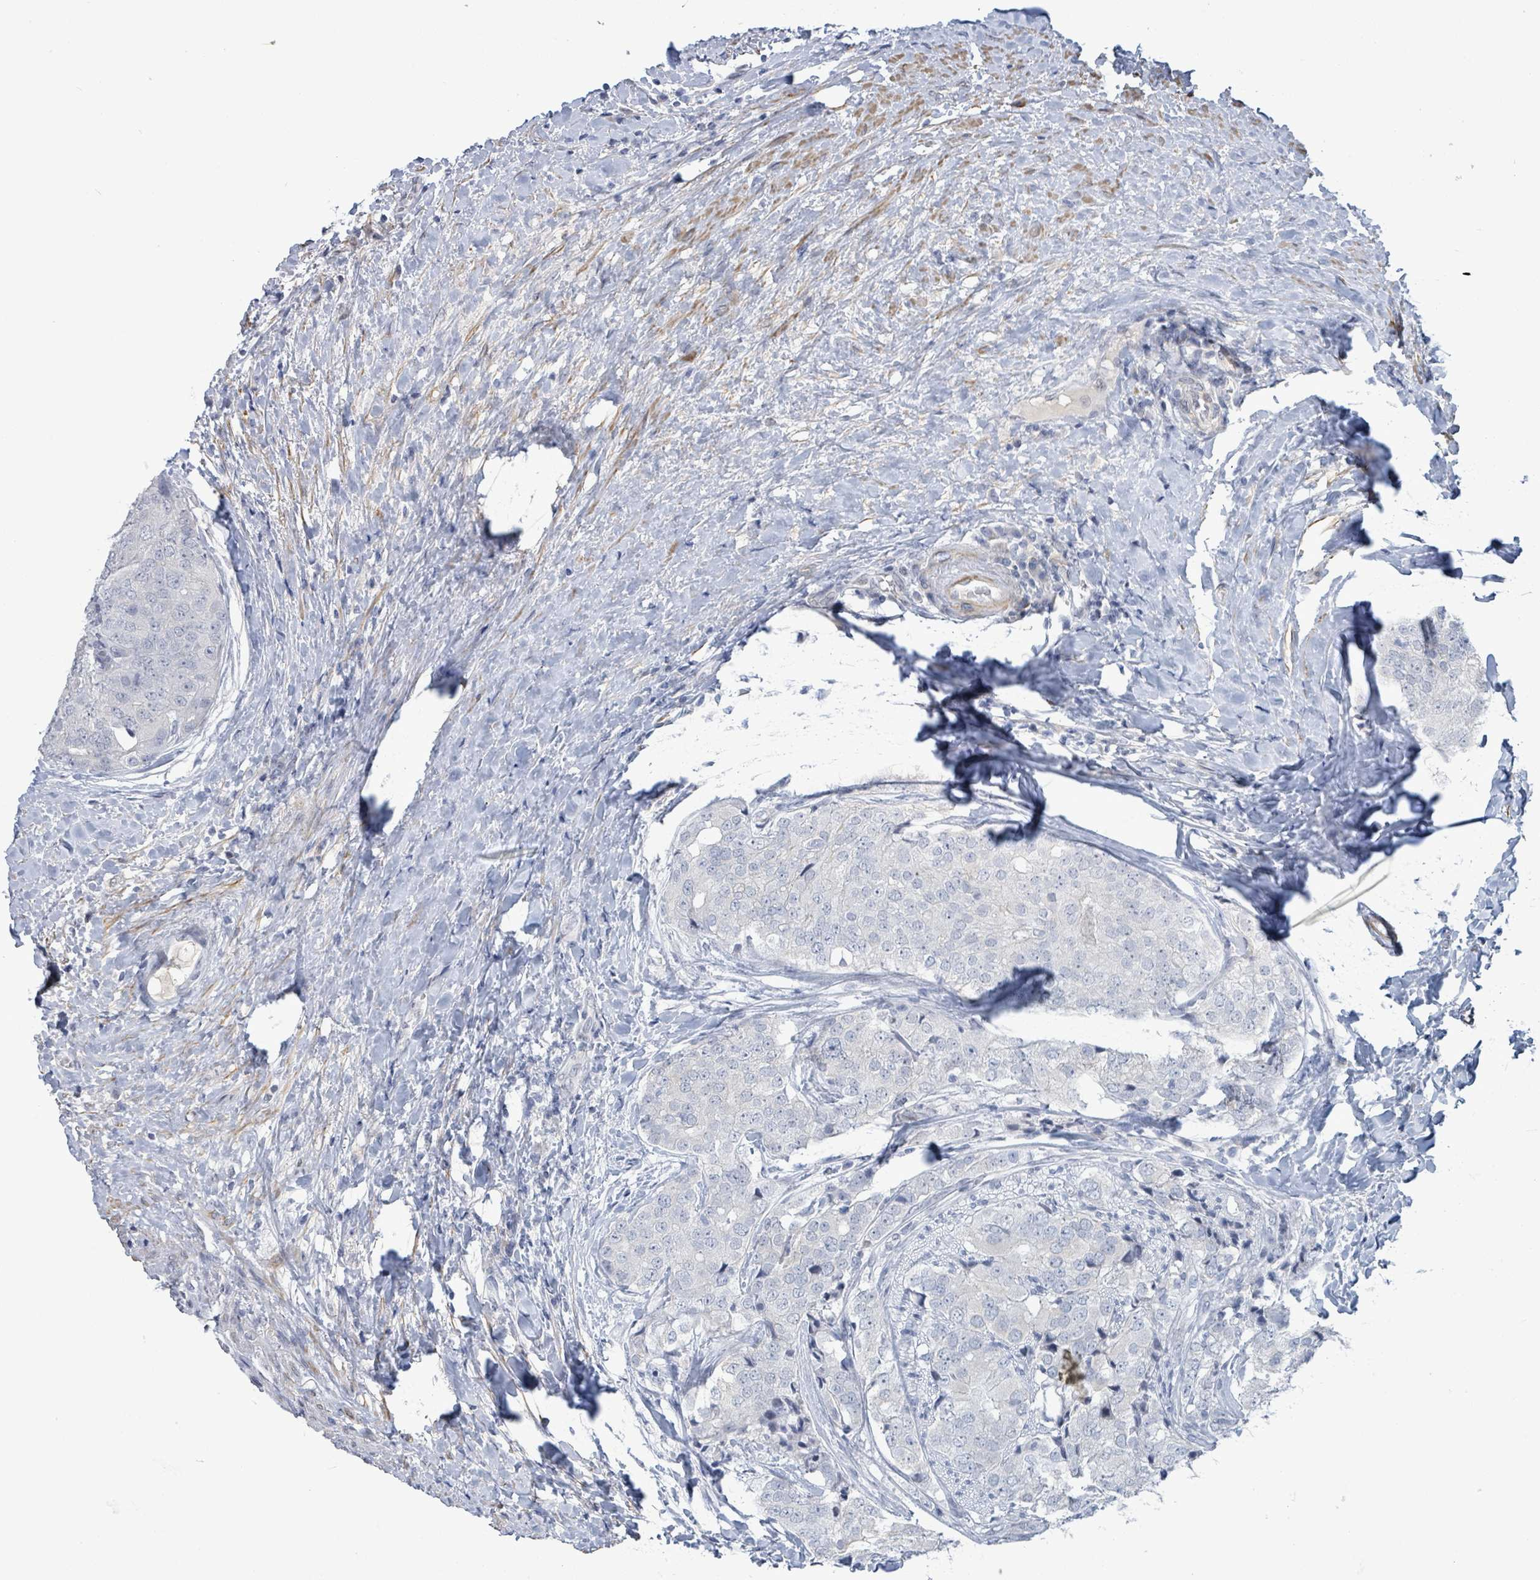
{"staining": {"intensity": "negative", "quantity": "none", "location": "none"}, "tissue": "prostate cancer", "cell_type": "Tumor cells", "image_type": "cancer", "snomed": [{"axis": "morphology", "description": "Adenocarcinoma, High grade"}, {"axis": "topography", "description": "Prostate"}], "caption": "Immunohistochemical staining of prostate high-grade adenocarcinoma reveals no significant positivity in tumor cells. (Stains: DAB (3,3'-diaminobenzidine) immunohistochemistry with hematoxylin counter stain, Microscopy: brightfield microscopy at high magnification).", "gene": "NTN3", "patient": {"sex": "male", "age": 49}}